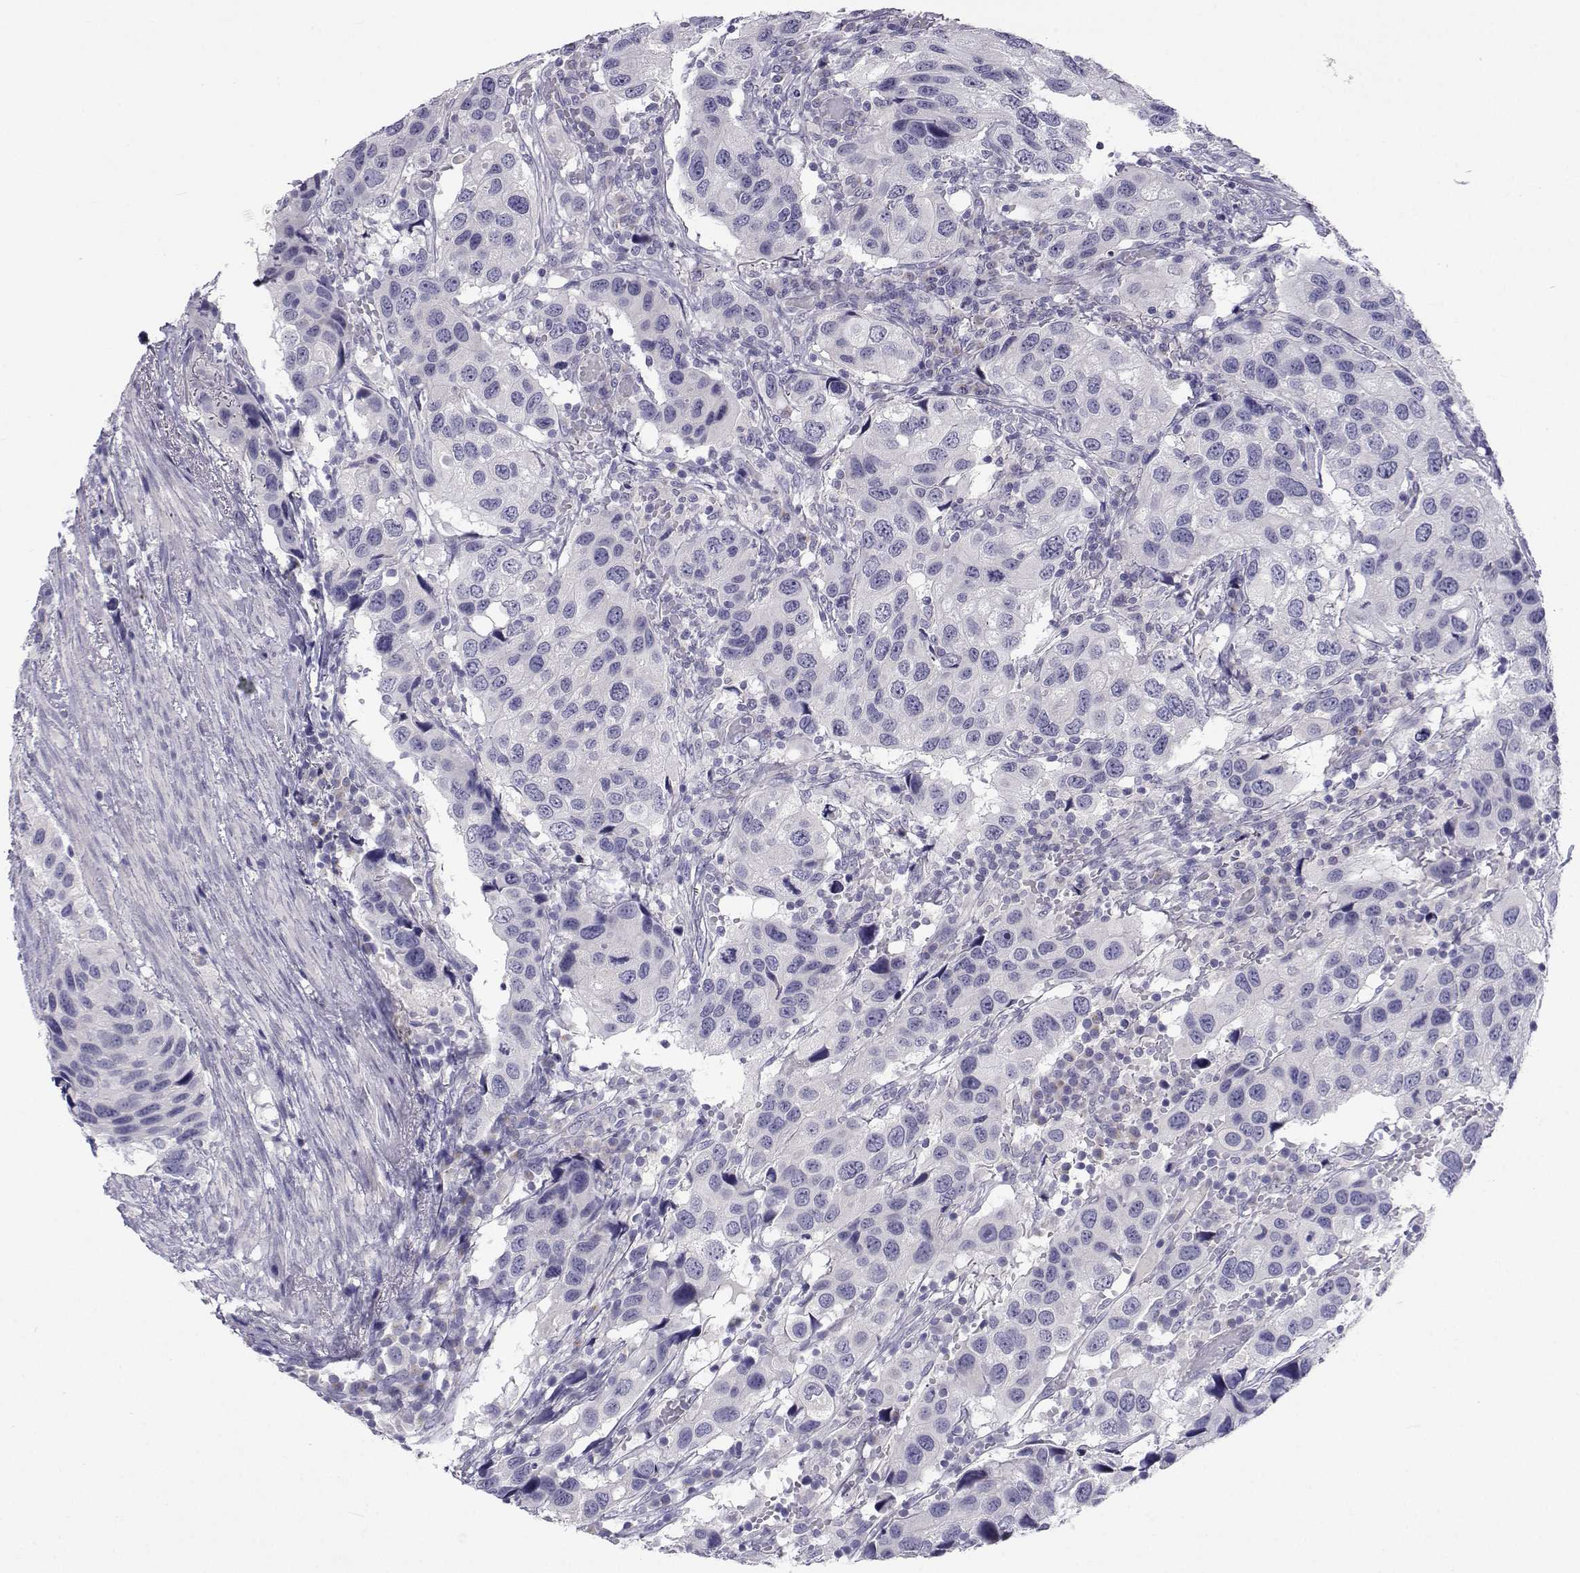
{"staining": {"intensity": "negative", "quantity": "none", "location": "none"}, "tissue": "urothelial cancer", "cell_type": "Tumor cells", "image_type": "cancer", "snomed": [{"axis": "morphology", "description": "Urothelial carcinoma, High grade"}, {"axis": "topography", "description": "Urinary bladder"}], "caption": "Tumor cells show no significant protein staining in urothelial carcinoma (high-grade).", "gene": "SLC6A3", "patient": {"sex": "male", "age": 79}}